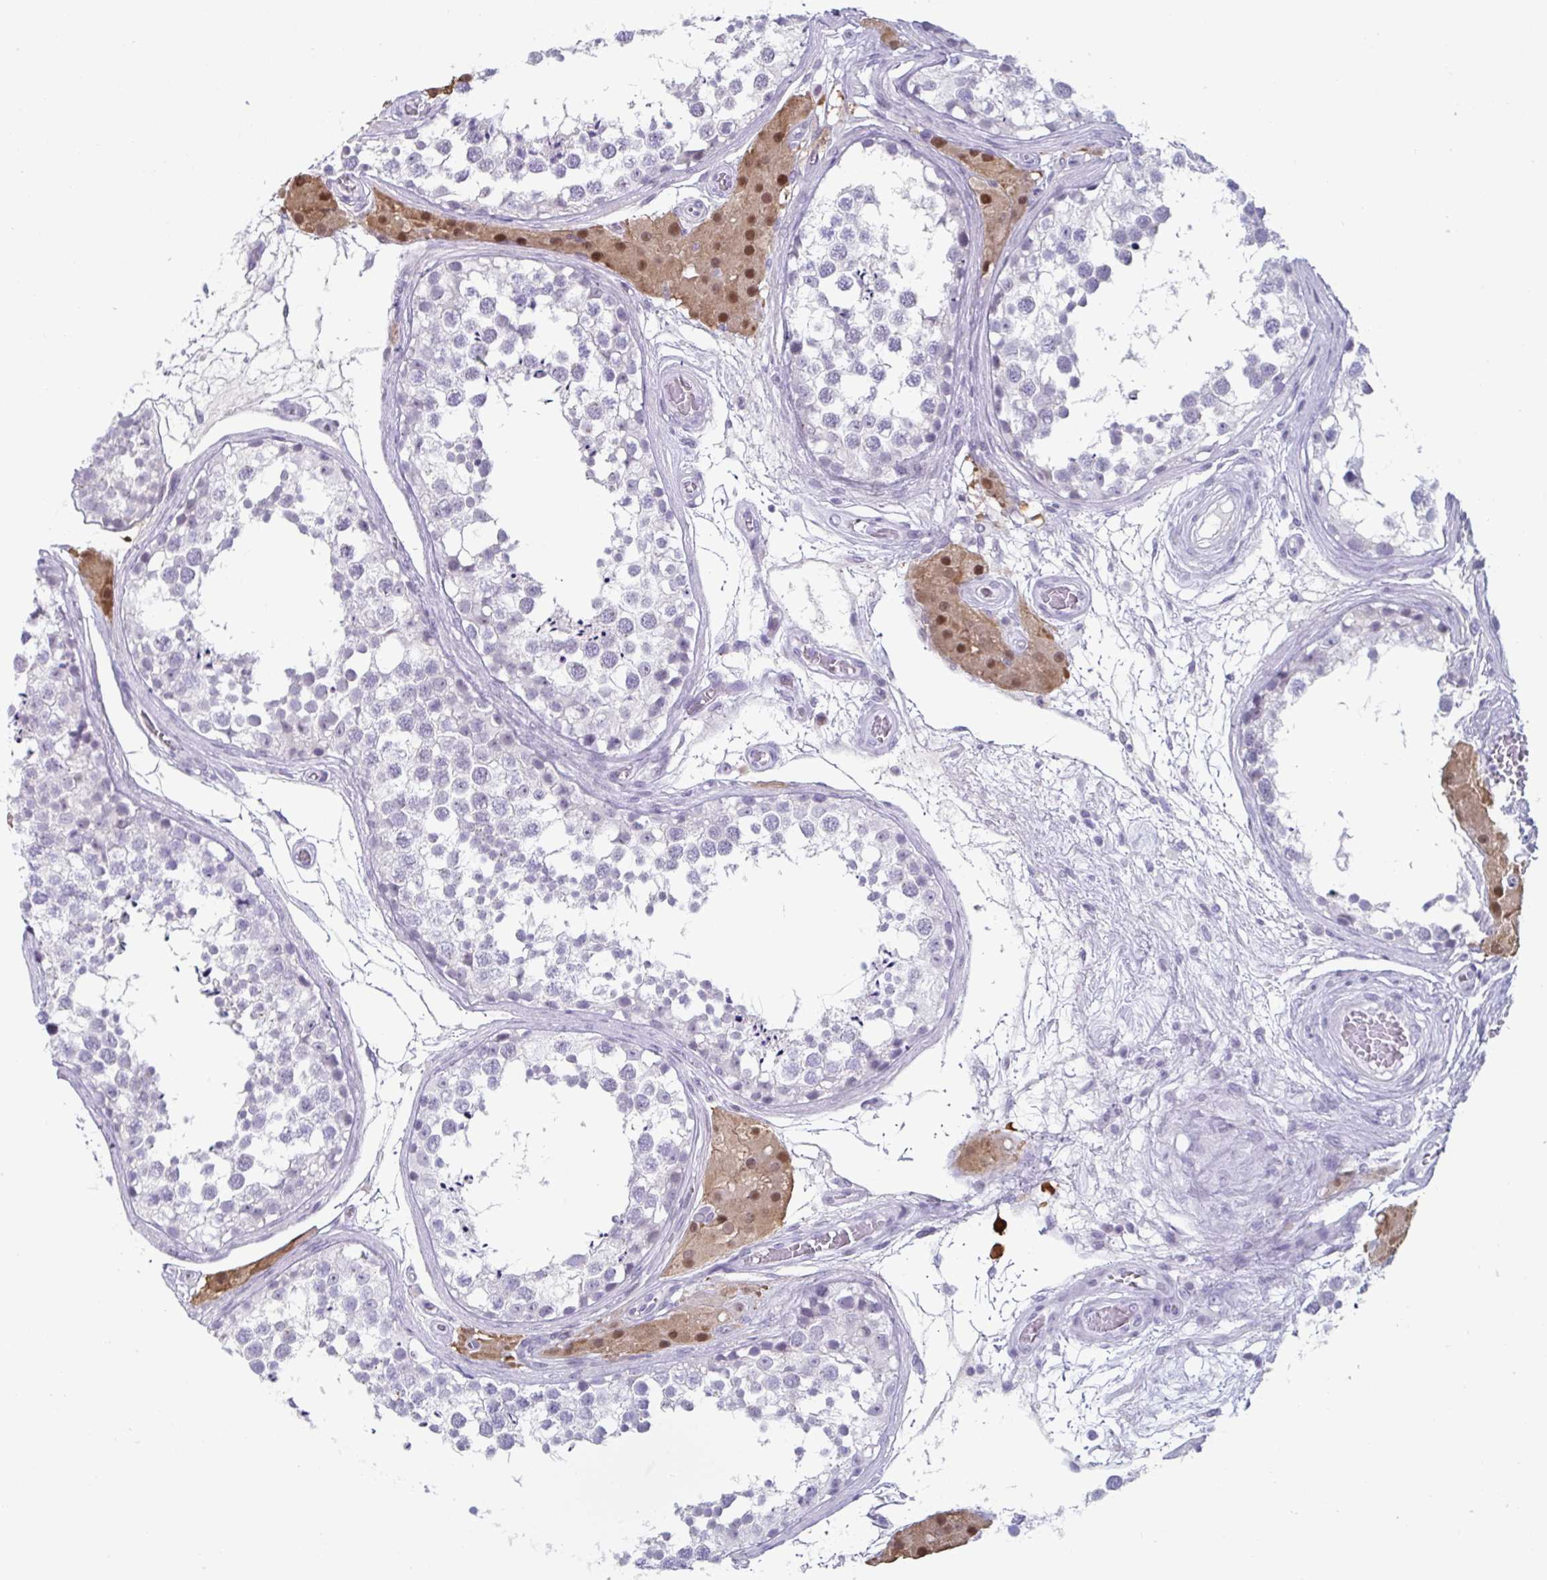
{"staining": {"intensity": "negative", "quantity": "none", "location": "none"}, "tissue": "testis", "cell_type": "Cells in seminiferous ducts", "image_type": "normal", "snomed": [{"axis": "morphology", "description": "Normal tissue, NOS"}, {"axis": "morphology", "description": "Seminoma, NOS"}, {"axis": "topography", "description": "Testis"}], "caption": "Immunohistochemical staining of benign human testis shows no significant staining in cells in seminiferous ducts. (DAB (3,3'-diaminobenzidine) IHC visualized using brightfield microscopy, high magnification).", "gene": "VSIG10L", "patient": {"sex": "male", "age": 65}}